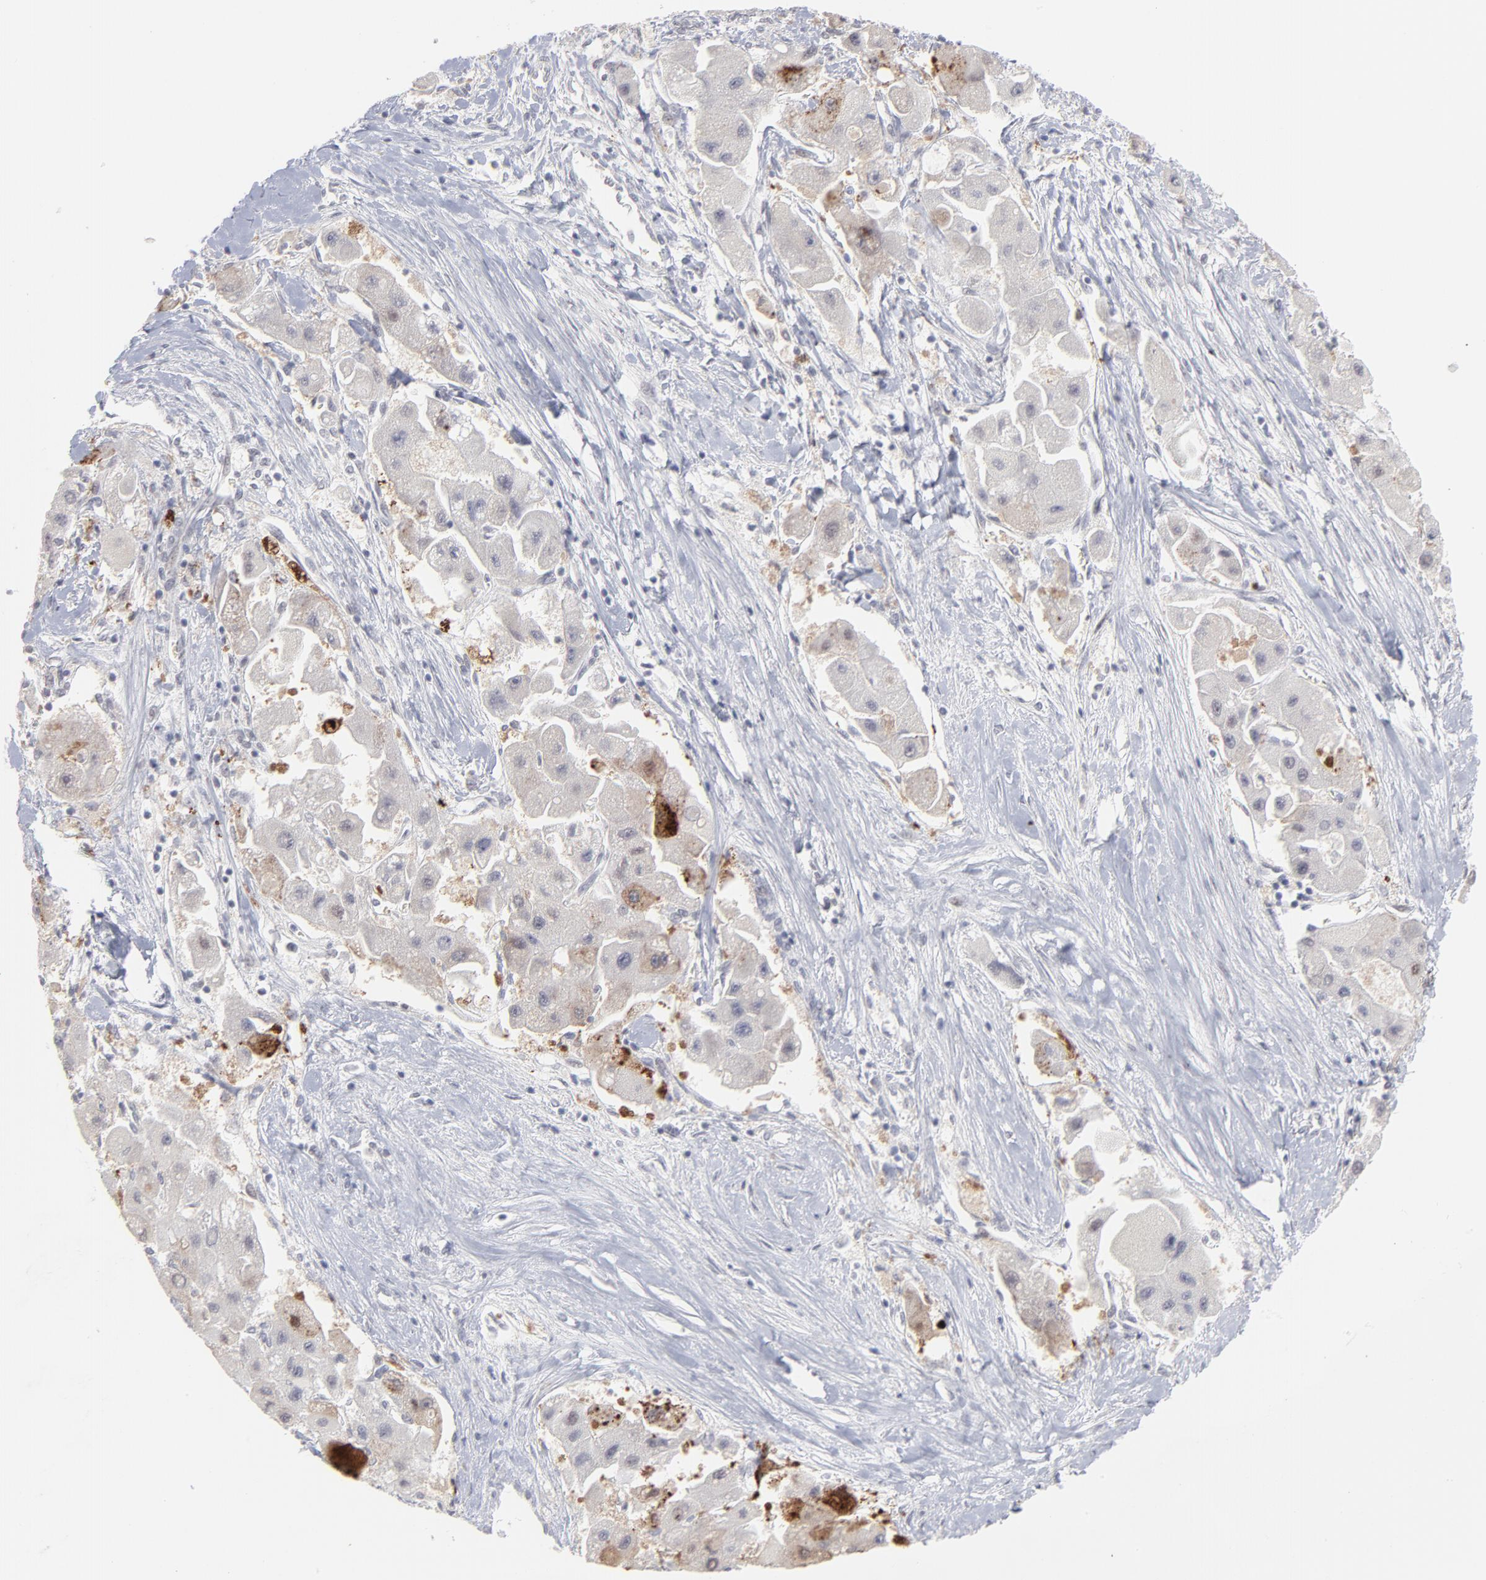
{"staining": {"intensity": "moderate", "quantity": "<25%", "location": "cytoplasmic/membranous"}, "tissue": "liver cancer", "cell_type": "Tumor cells", "image_type": "cancer", "snomed": [{"axis": "morphology", "description": "Carcinoma, Hepatocellular, NOS"}, {"axis": "topography", "description": "Liver"}], "caption": "Liver cancer stained with immunohistochemistry (IHC) displays moderate cytoplasmic/membranous expression in approximately <25% of tumor cells. (DAB (3,3'-diaminobenzidine) IHC, brown staining for protein, blue staining for nuclei).", "gene": "CCR2", "patient": {"sex": "male", "age": 24}}